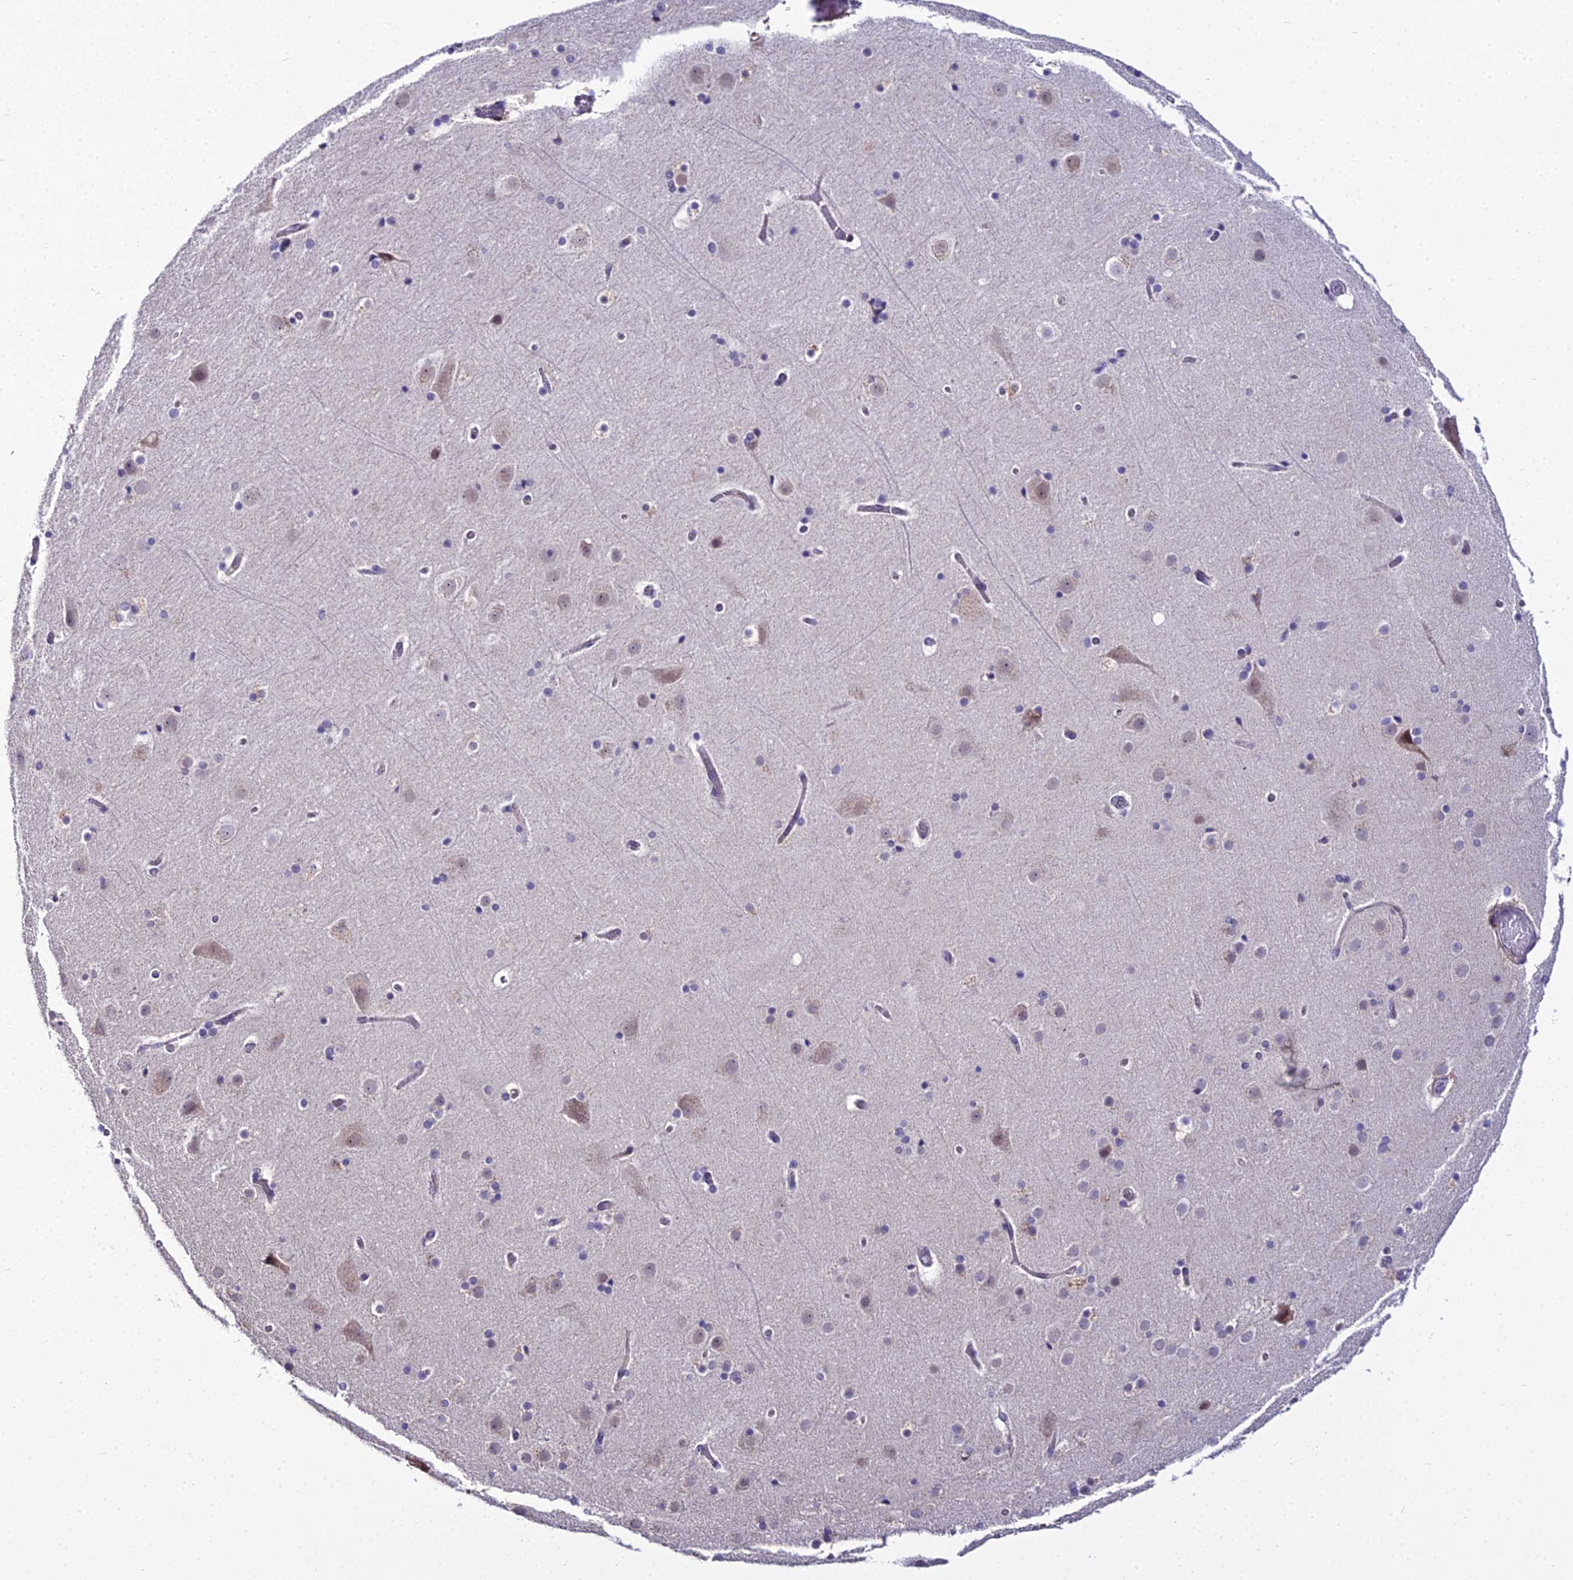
{"staining": {"intensity": "weak", "quantity": "25%-75%", "location": "cytoplasmic/membranous"}, "tissue": "cerebral cortex", "cell_type": "Endothelial cells", "image_type": "normal", "snomed": [{"axis": "morphology", "description": "Normal tissue, NOS"}, {"axis": "topography", "description": "Cerebral cortex"}], "caption": "Endothelial cells demonstrate weak cytoplasmic/membranous expression in approximately 25%-75% of cells in unremarkable cerebral cortex. The staining was performed using DAB (3,3'-diaminobenzidine) to visualize the protein expression in brown, while the nuclei were stained in blue with hematoxylin (Magnification: 20x).", "gene": "TROAP", "patient": {"sex": "male", "age": 57}}